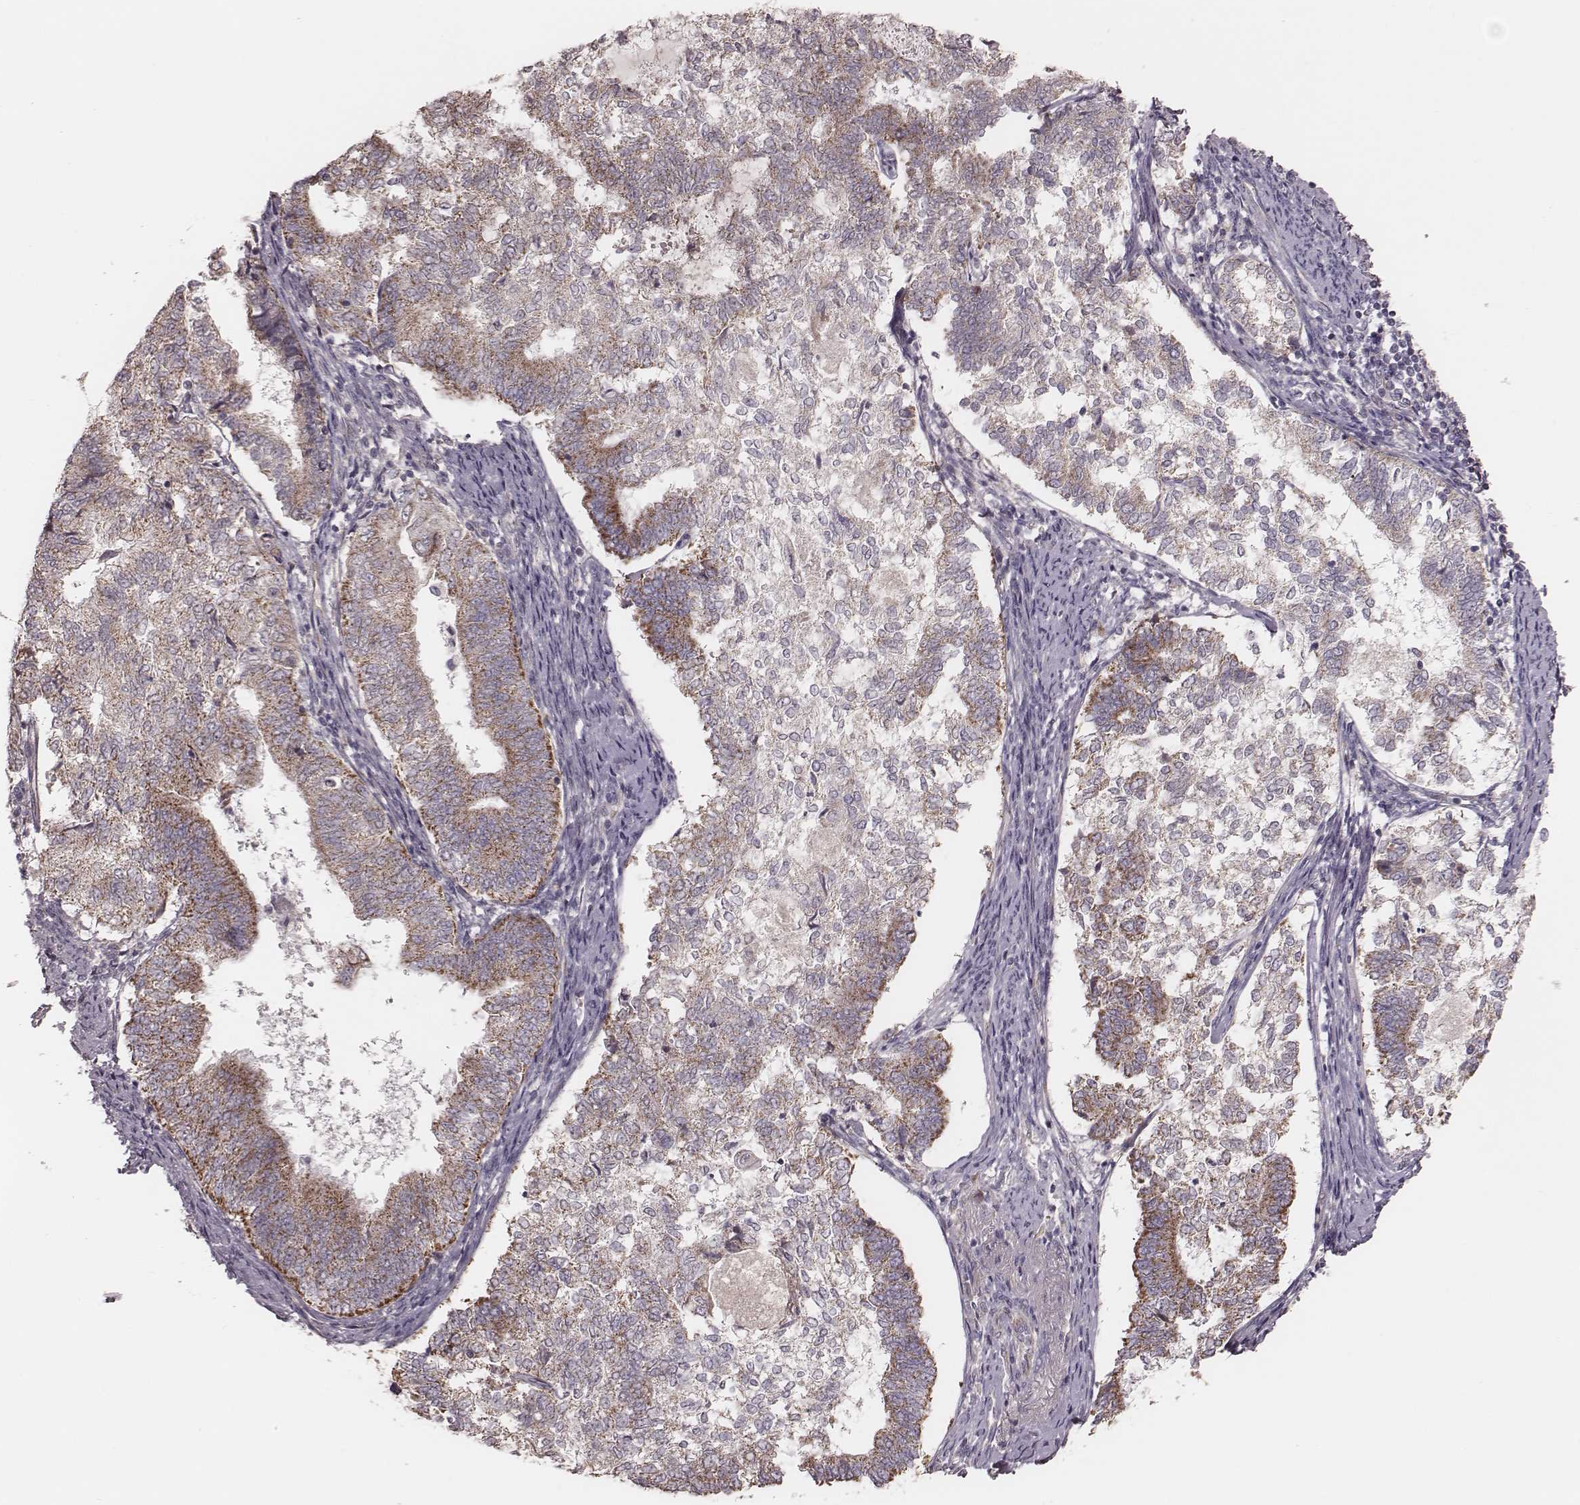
{"staining": {"intensity": "moderate", "quantity": "25%-75%", "location": "cytoplasmic/membranous"}, "tissue": "endometrial cancer", "cell_type": "Tumor cells", "image_type": "cancer", "snomed": [{"axis": "morphology", "description": "Adenocarcinoma, NOS"}, {"axis": "topography", "description": "Endometrium"}], "caption": "Moderate cytoplasmic/membranous positivity for a protein is appreciated in approximately 25%-75% of tumor cells of endometrial cancer (adenocarcinoma) using immunohistochemistry (IHC).", "gene": "MRPS27", "patient": {"sex": "female", "age": 65}}